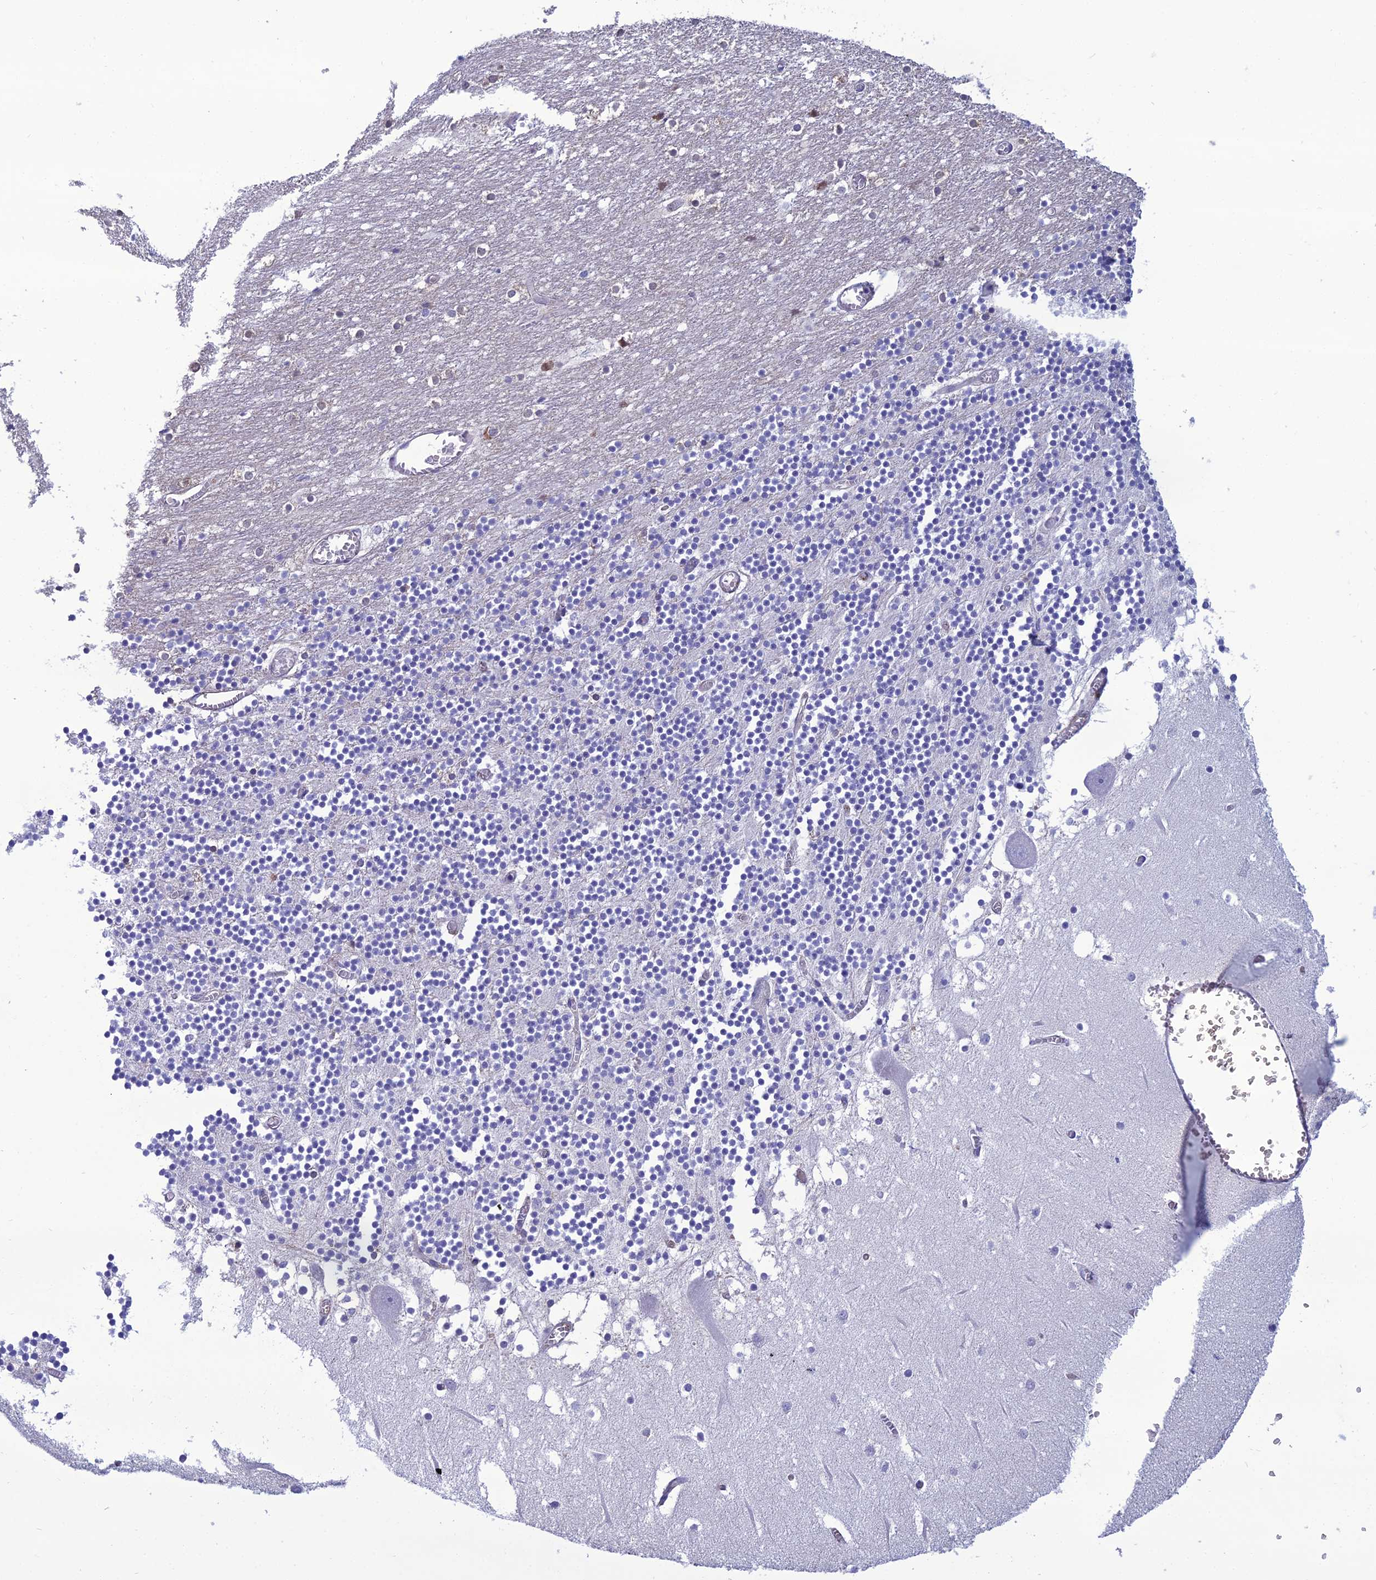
{"staining": {"intensity": "negative", "quantity": "none", "location": "none"}, "tissue": "cerebellum", "cell_type": "Cells in granular layer", "image_type": "normal", "snomed": [{"axis": "morphology", "description": "Normal tissue, NOS"}, {"axis": "topography", "description": "Cerebellum"}], "caption": "Human cerebellum stained for a protein using immunohistochemistry (IHC) displays no staining in cells in granular layer.", "gene": "CRB2", "patient": {"sex": "female", "age": 28}}